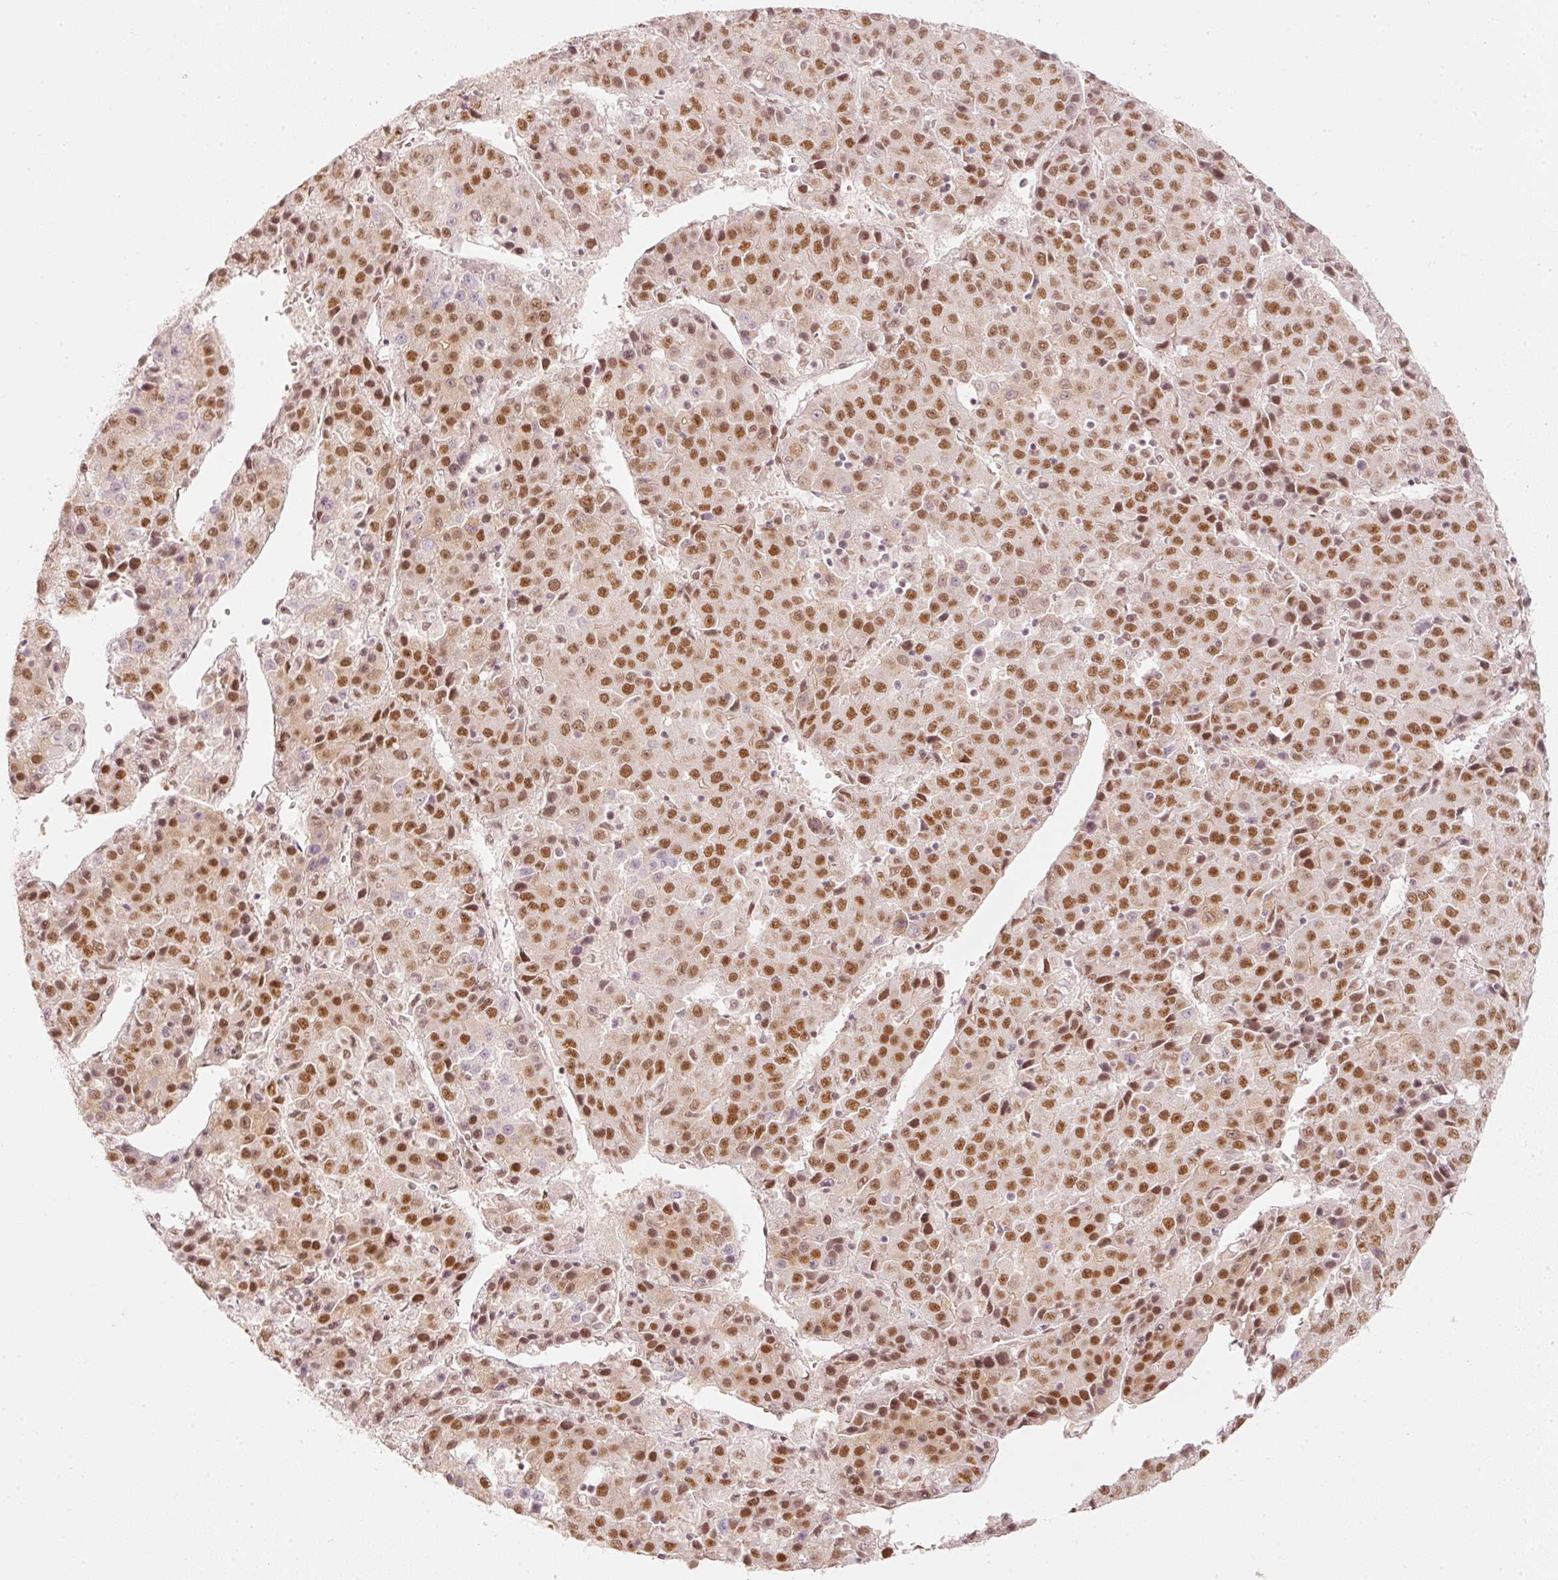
{"staining": {"intensity": "moderate", "quantity": ">75%", "location": "nuclear"}, "tissue": "liver cancer", "cell_type": "Tumor cells", "image_type": "cancer", "snomed": [{"axis": "morphology", "description": "Carcinoma, Hepatocellular, NOS"}, {"axis": "topography", "description": "Liver"}], "caption": "The immunohistochemical stain labels moderate nuclear positivity in tumor cells of liver cancer (hepatocellular carcinoma) tissue. (Brightfield microscopy of DAB IHC at high magnification).", "gene": "PPP1R10", "patient": {"sex": "female", "age": 53}}